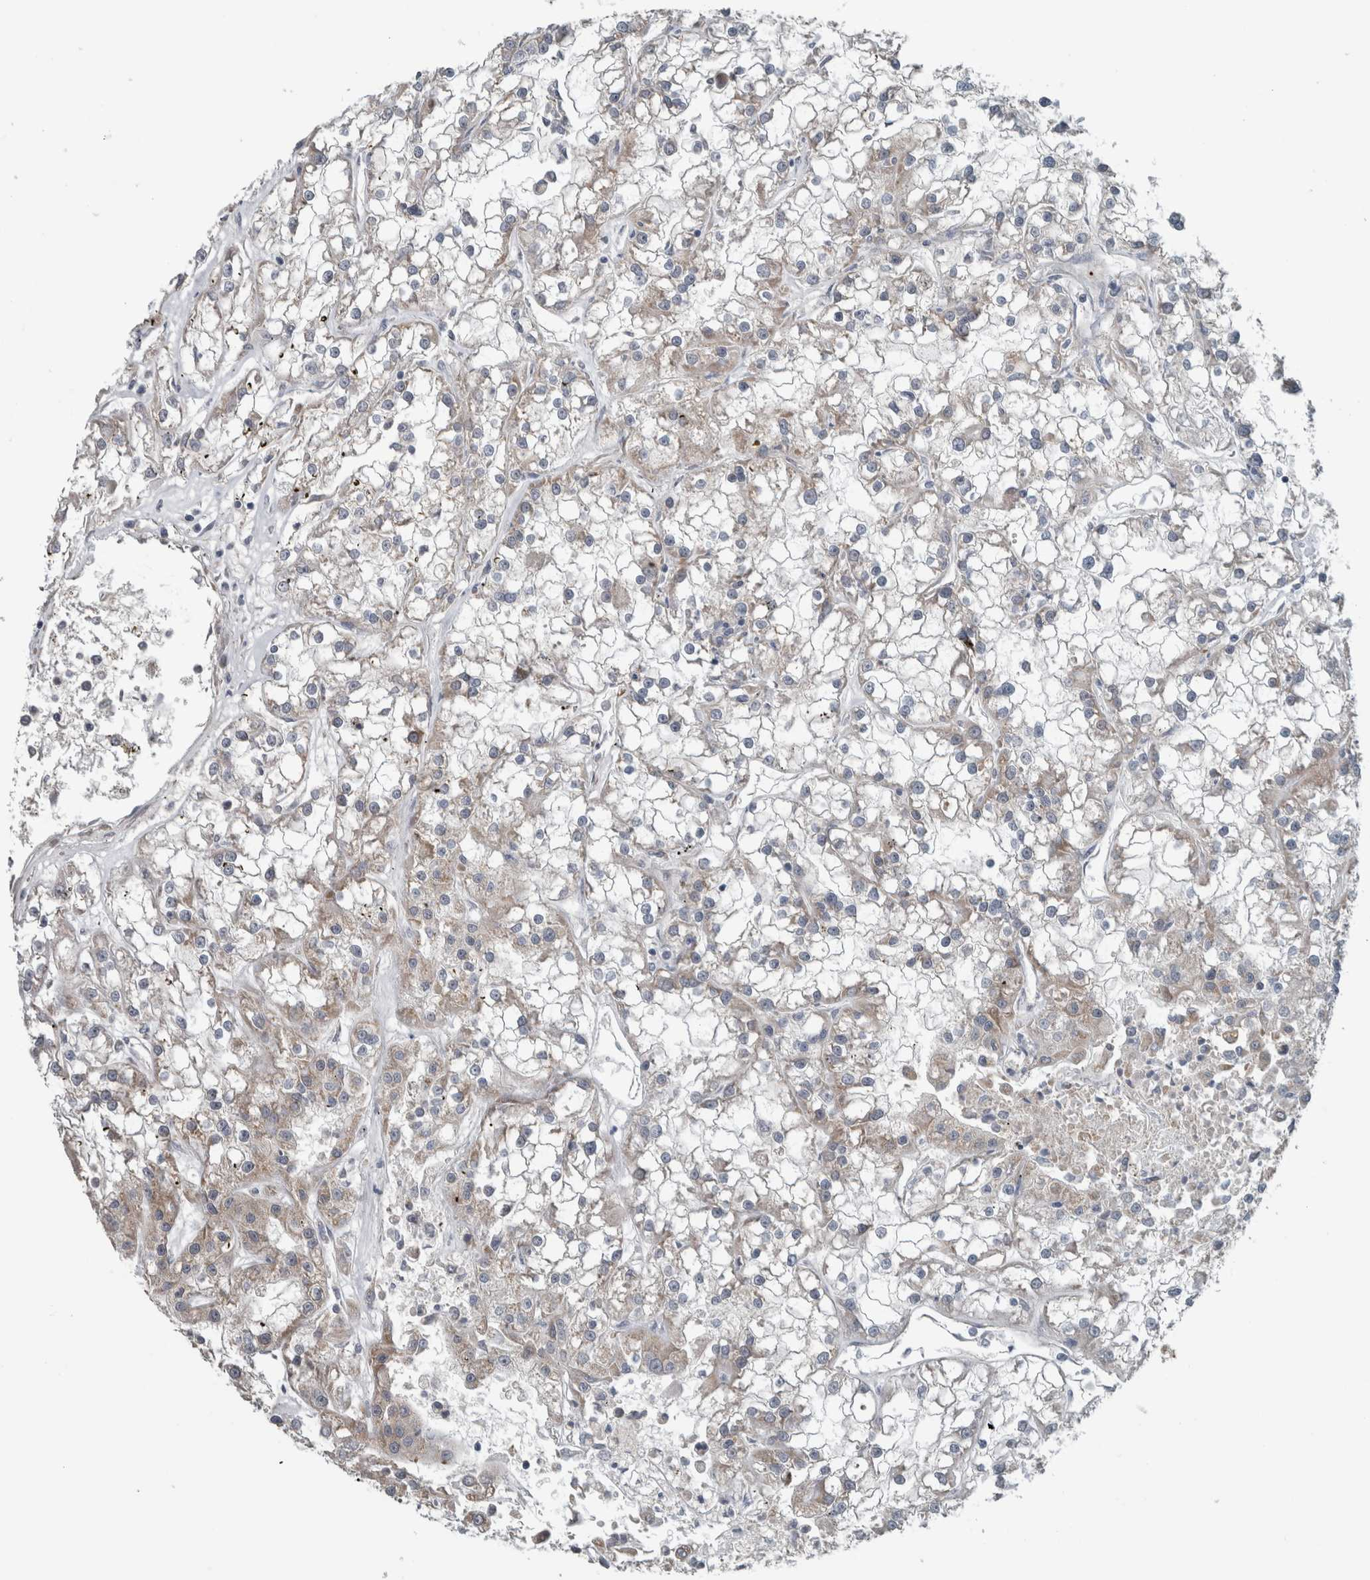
{"staining": {"intensity": "weak", "quantity": "<25%", "location": "cytoplasmic/membranous"}, "tissue": "renal cancer", "cell_type": "Tumor cells", "image_type": "cancer", "snomed": [{"axis": "morphology", "description": "Adenocarcinoma, NOS"}, {"axis": "topography", "description": "Kidney"}], "caption": "Immunohistochemical staining of human renal cancer exhibits no significant expression in tumor cells.", "gene": "ARMC1", "patient": {"sex": "female", "age": 52}}